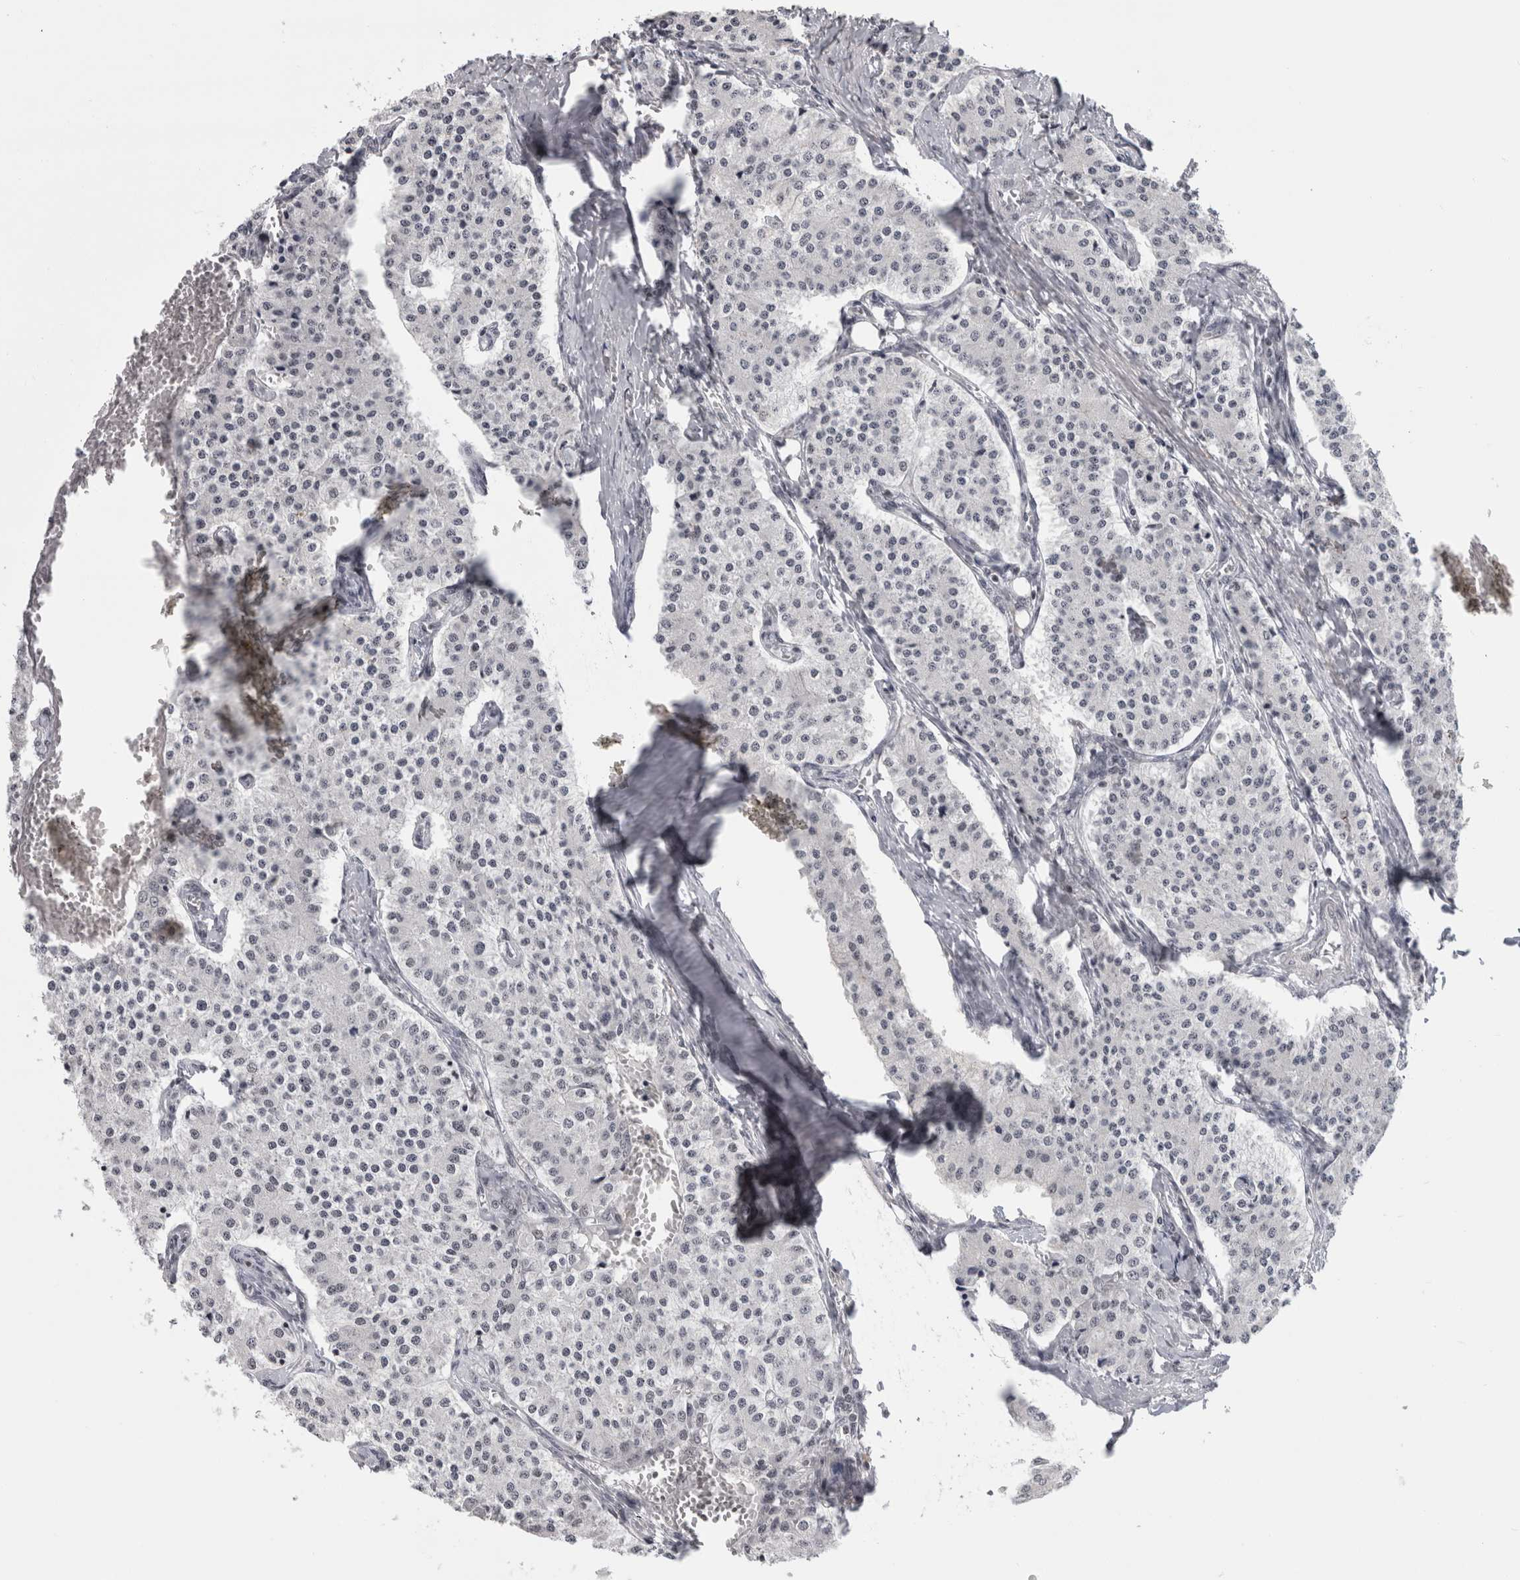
{"staining": {"intensity": "negative", "quantity": "none", "location": "none"}, "tissue": "carcinoid", "cell_type": "Tumor cells", "image_type": "cancer", "snomed": [{"axis": "morphology", "description": "Carcinoid, malignant, NOS"}, {"axis": "topography", "description": "Colon"}], "caption": "Immunohistochemistry image of neoplastic tissue: human carcinoid (malignant) stained with DAB (3,3'-diaminobenzidine) displays no significant protein positivity in tumor cells.", "gene": "ARID4B", "patient": {"sex": "female", "age": 52}}